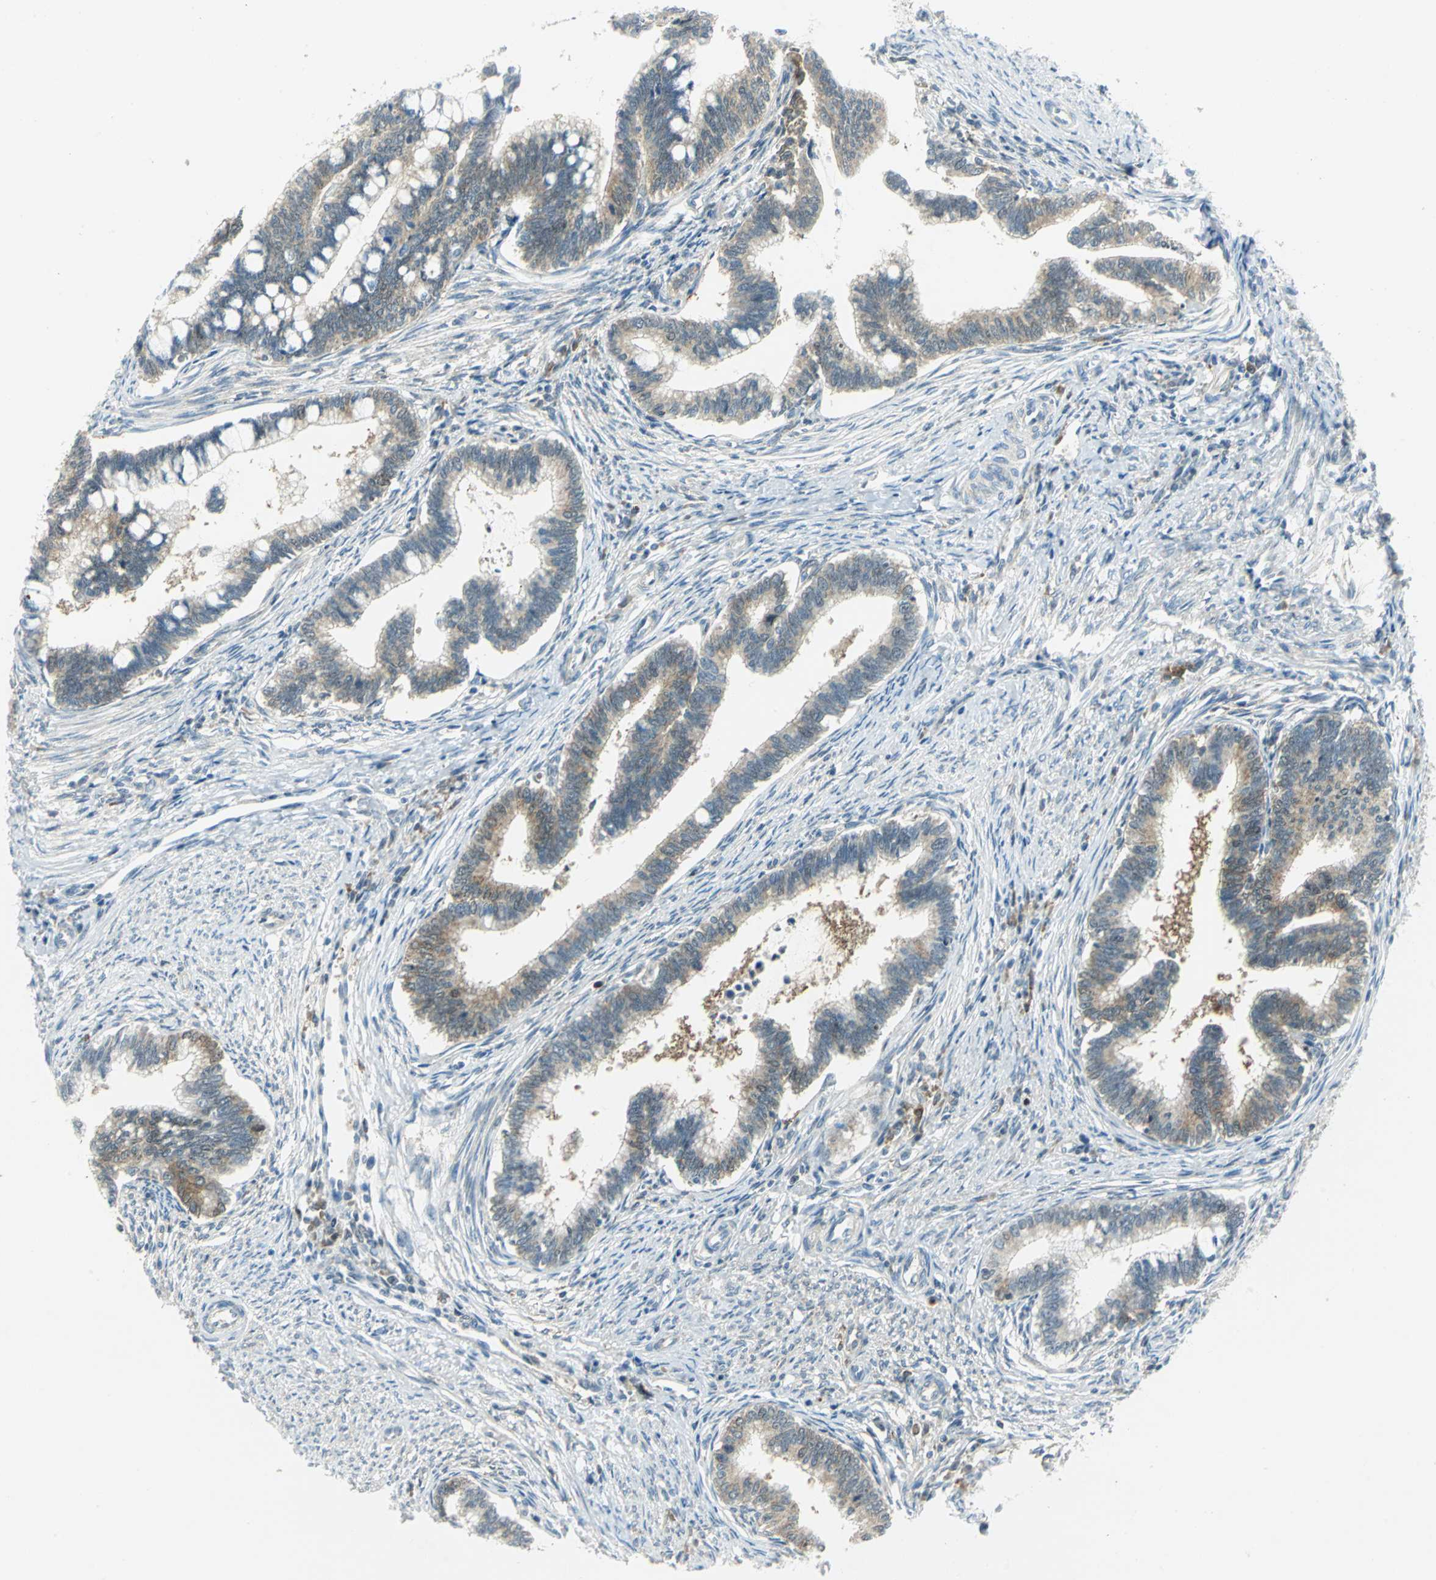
{"staining": {"intensity": "weak", "quantity": ">75%", "location": "cytoplasmic/membranous"}, "tissue": "cervical cancer", "cell_type": "Tumor cells", "image_type": "cancer", "snomed": [{"axis": "morphology", "description": "Adenocarcinoma, NOS"}, {"axis": "topography", "description": "Cervix"}], "caption": "Immunohistochemistry (IHC) of adenocarcinoma (cervical) reveals low levels of weak cytoplasmic/membranous expression in approximately >75% of tumor cells.", "gene": "ALDOA", "patient": {"sex": "female", "age": 36}}